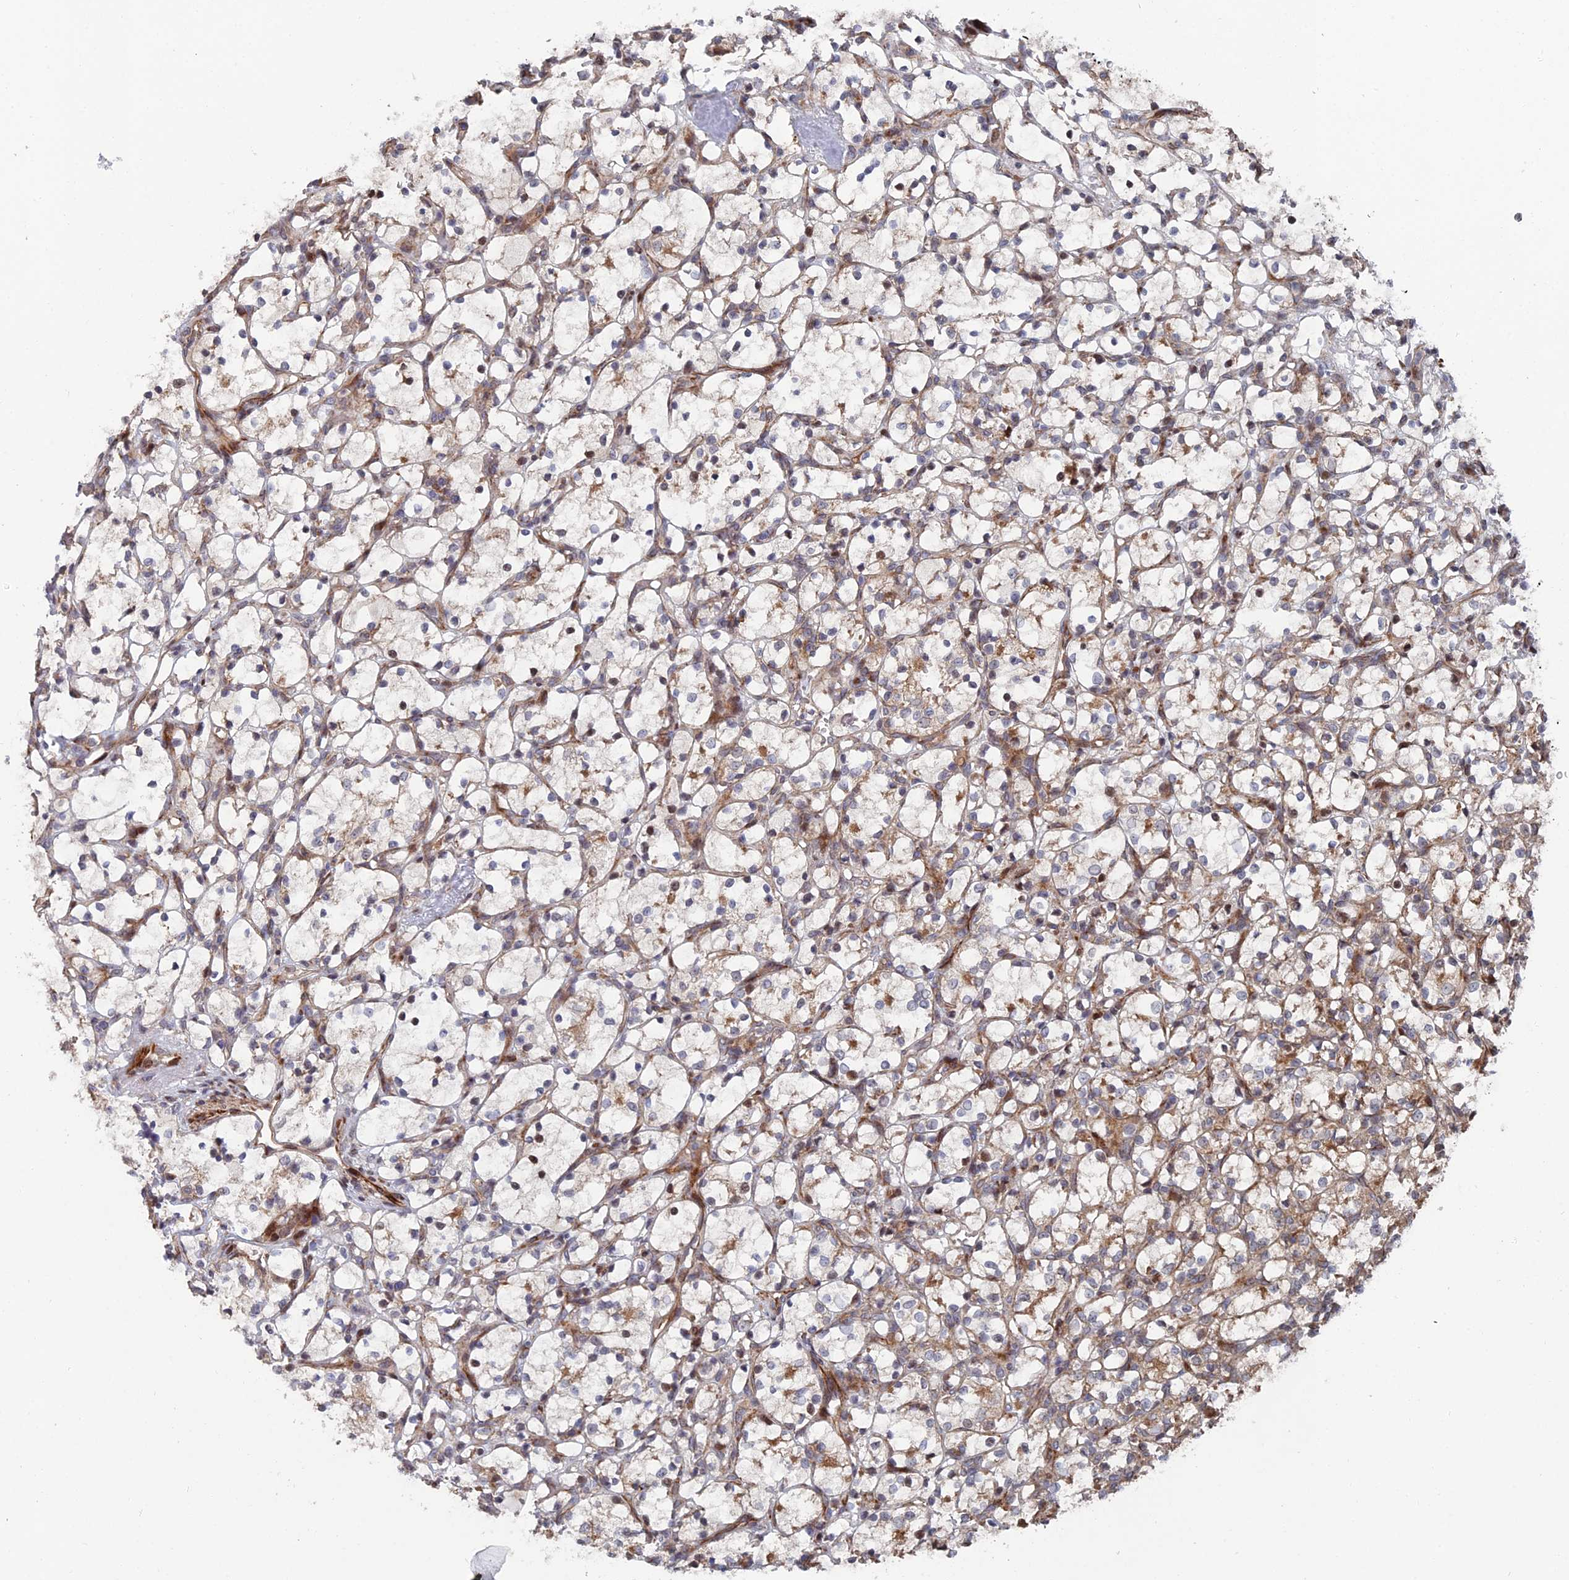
{"staining": {"intensity": "moderate", "quantity": "<25%", "location": "cytoplasmic/membranous"}, "tissue": "renal cancer", "cell_type": "Tumor cells", "image_type": "cancer", "snomed": [{"axis": "morphology", "description": "Adenocarcinoma, NOS"}, {"axis": "topography", "description": "Kidney"}], "caption": "Immunohistochemistry staining of renal cancer (adenocarcinoma), which demonstrates low levels of moderate cytoplasmic/membranous staining in about <25% of tumor cells indicating moderate cytoplasmic/membranous protein positivity. The staining was performed using DAB (brown) for protein detection and nuclei were counterstained in hematoxylin (blue).", "gene": "GTF2IRD1", "patient": {"sex": "female", "age": 69}}